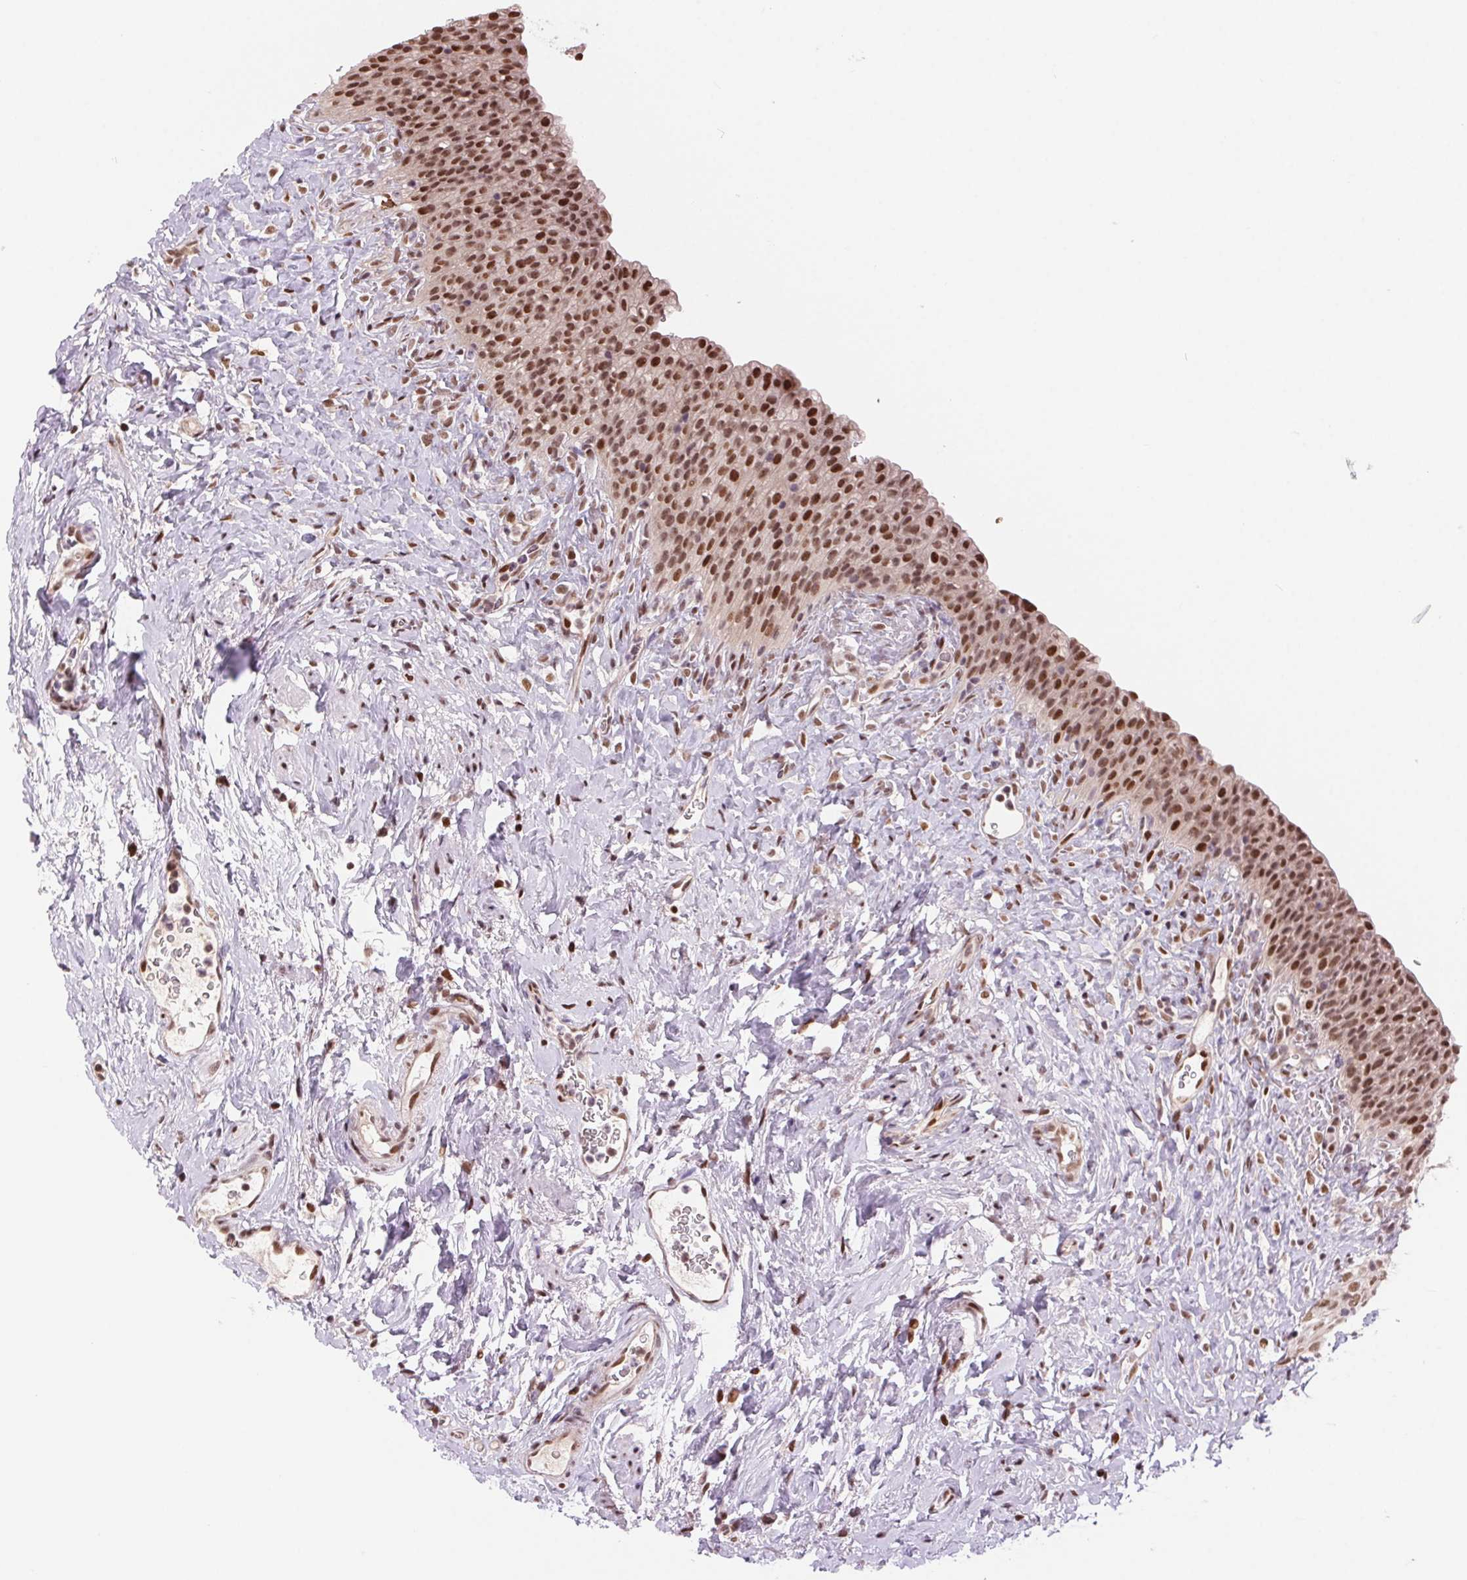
{"staining": {"intensity": "moderate", "quantity": ">75%", "location": "nuclear"}, "tissue": "urinary bladder", "cell_type": "Urothelial cells", "image_type": "normal", "snomed": [{"axis": "morphology", "description": "Normal tissue, NOS"}, {"axis": "topography", "description": "Urinary bladder"}, {"axis": "topography", "description": "Prostate"}], "caption": "DAB immunohistochemical staining of benign urinary bladder displays moderate nuclear protein expression in about >75% of urothelial cells. (DAB (3,3'-diaminobenzidine) IHC with brightfield microscopy, high magnification).", "gene": "RAD23A", "patient": {"sex": "male", "age": 76}}